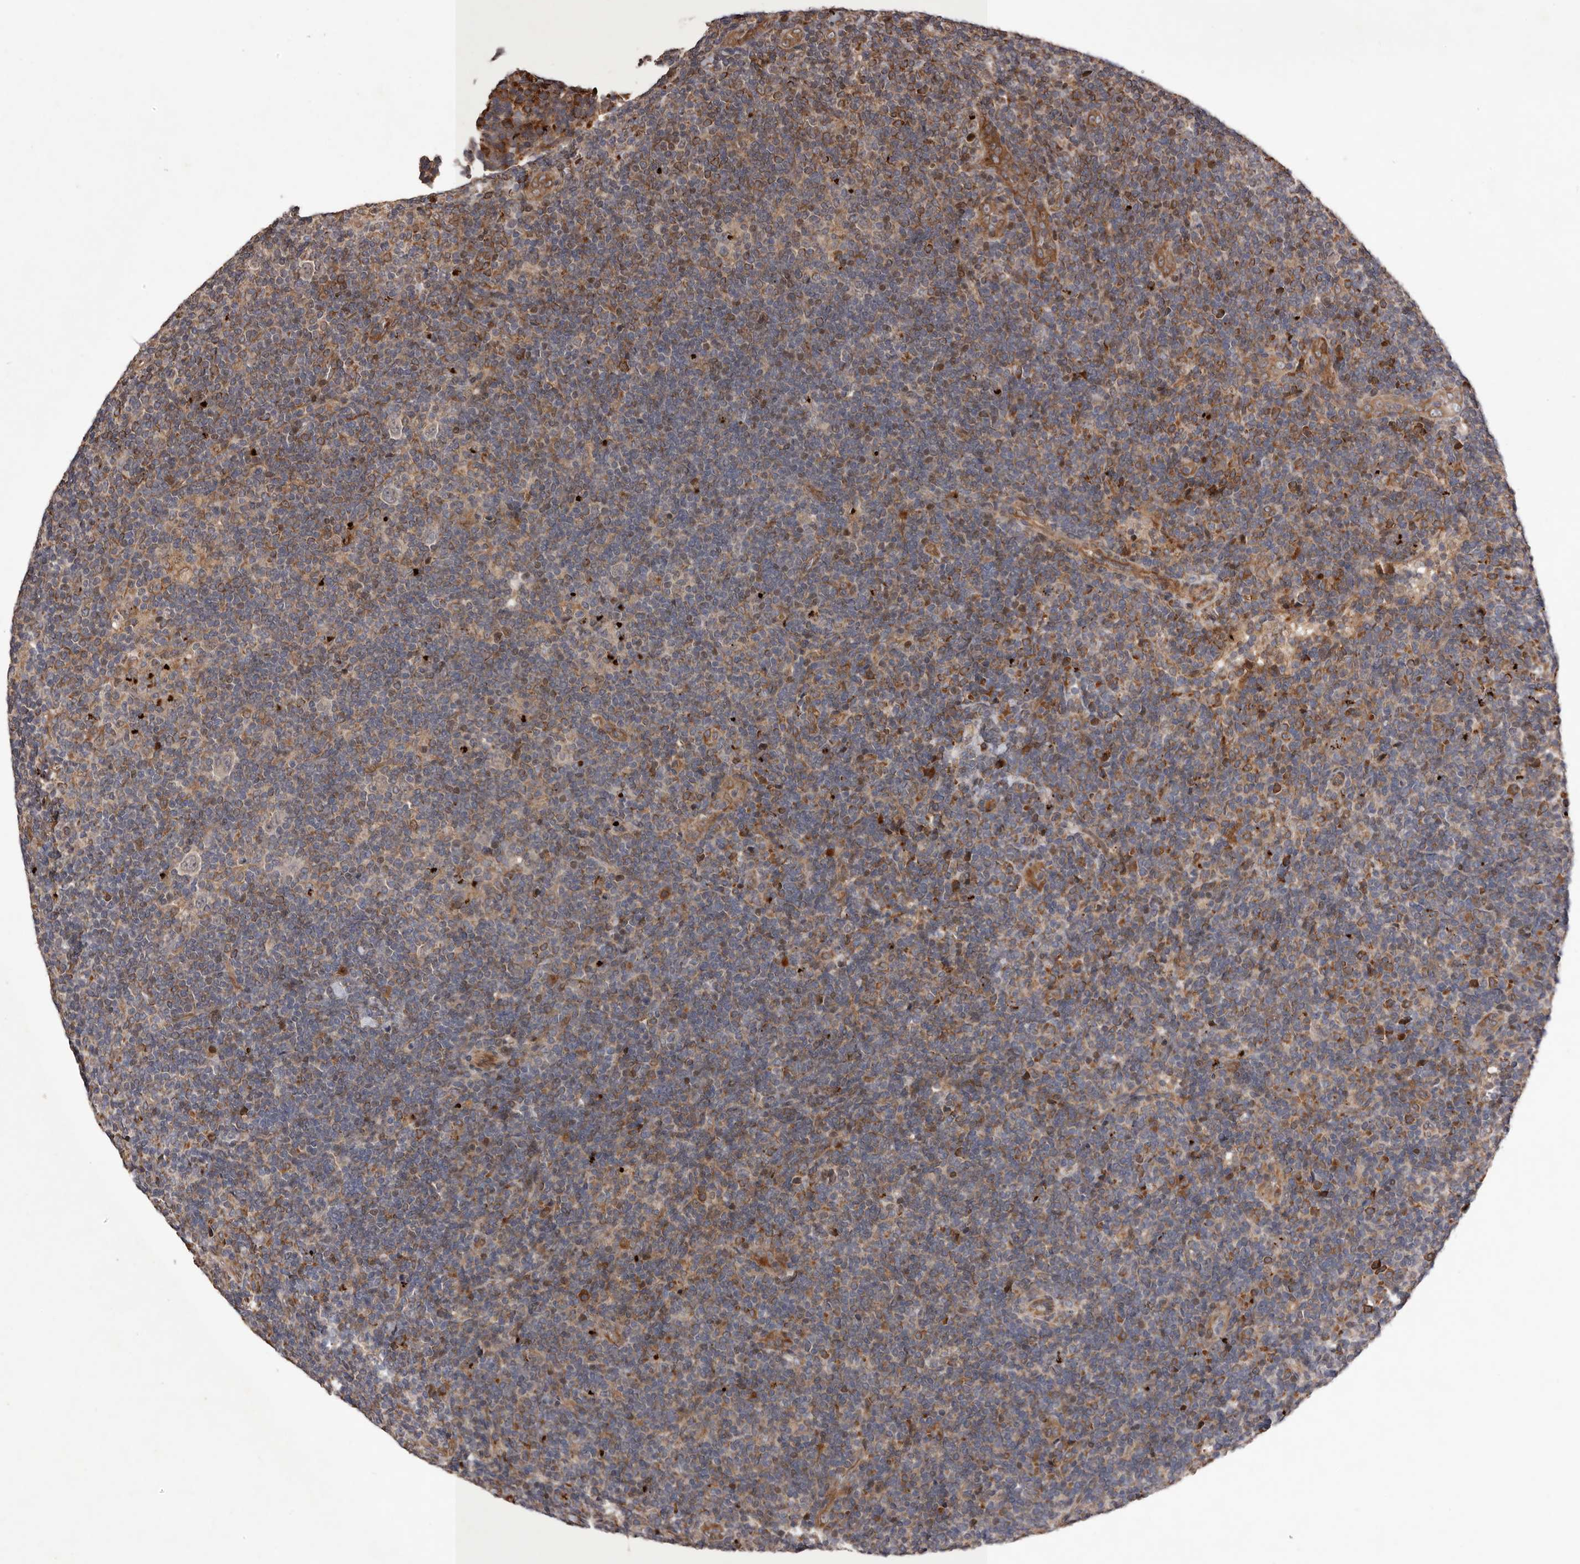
{"staining": {"intensity": "negative", "quantity": "none", "location": "none"}, "tissue": "lymphoma", "cell_type": "Tumor cells", "image_type": "cancer", "snomed": [{"axis": "morphology", "description": "Hodgkin's disease, NOS"}, {"axis": "topography", "description": "Lymph node"}], "caption": "An immunohistochemistry (IHC) photomicrograph of lymphoma is shown. There is no staining in tumor cells of lymphoma.", "gene": "GADD45B", "patient": {"sex": "female", "age": 57}}